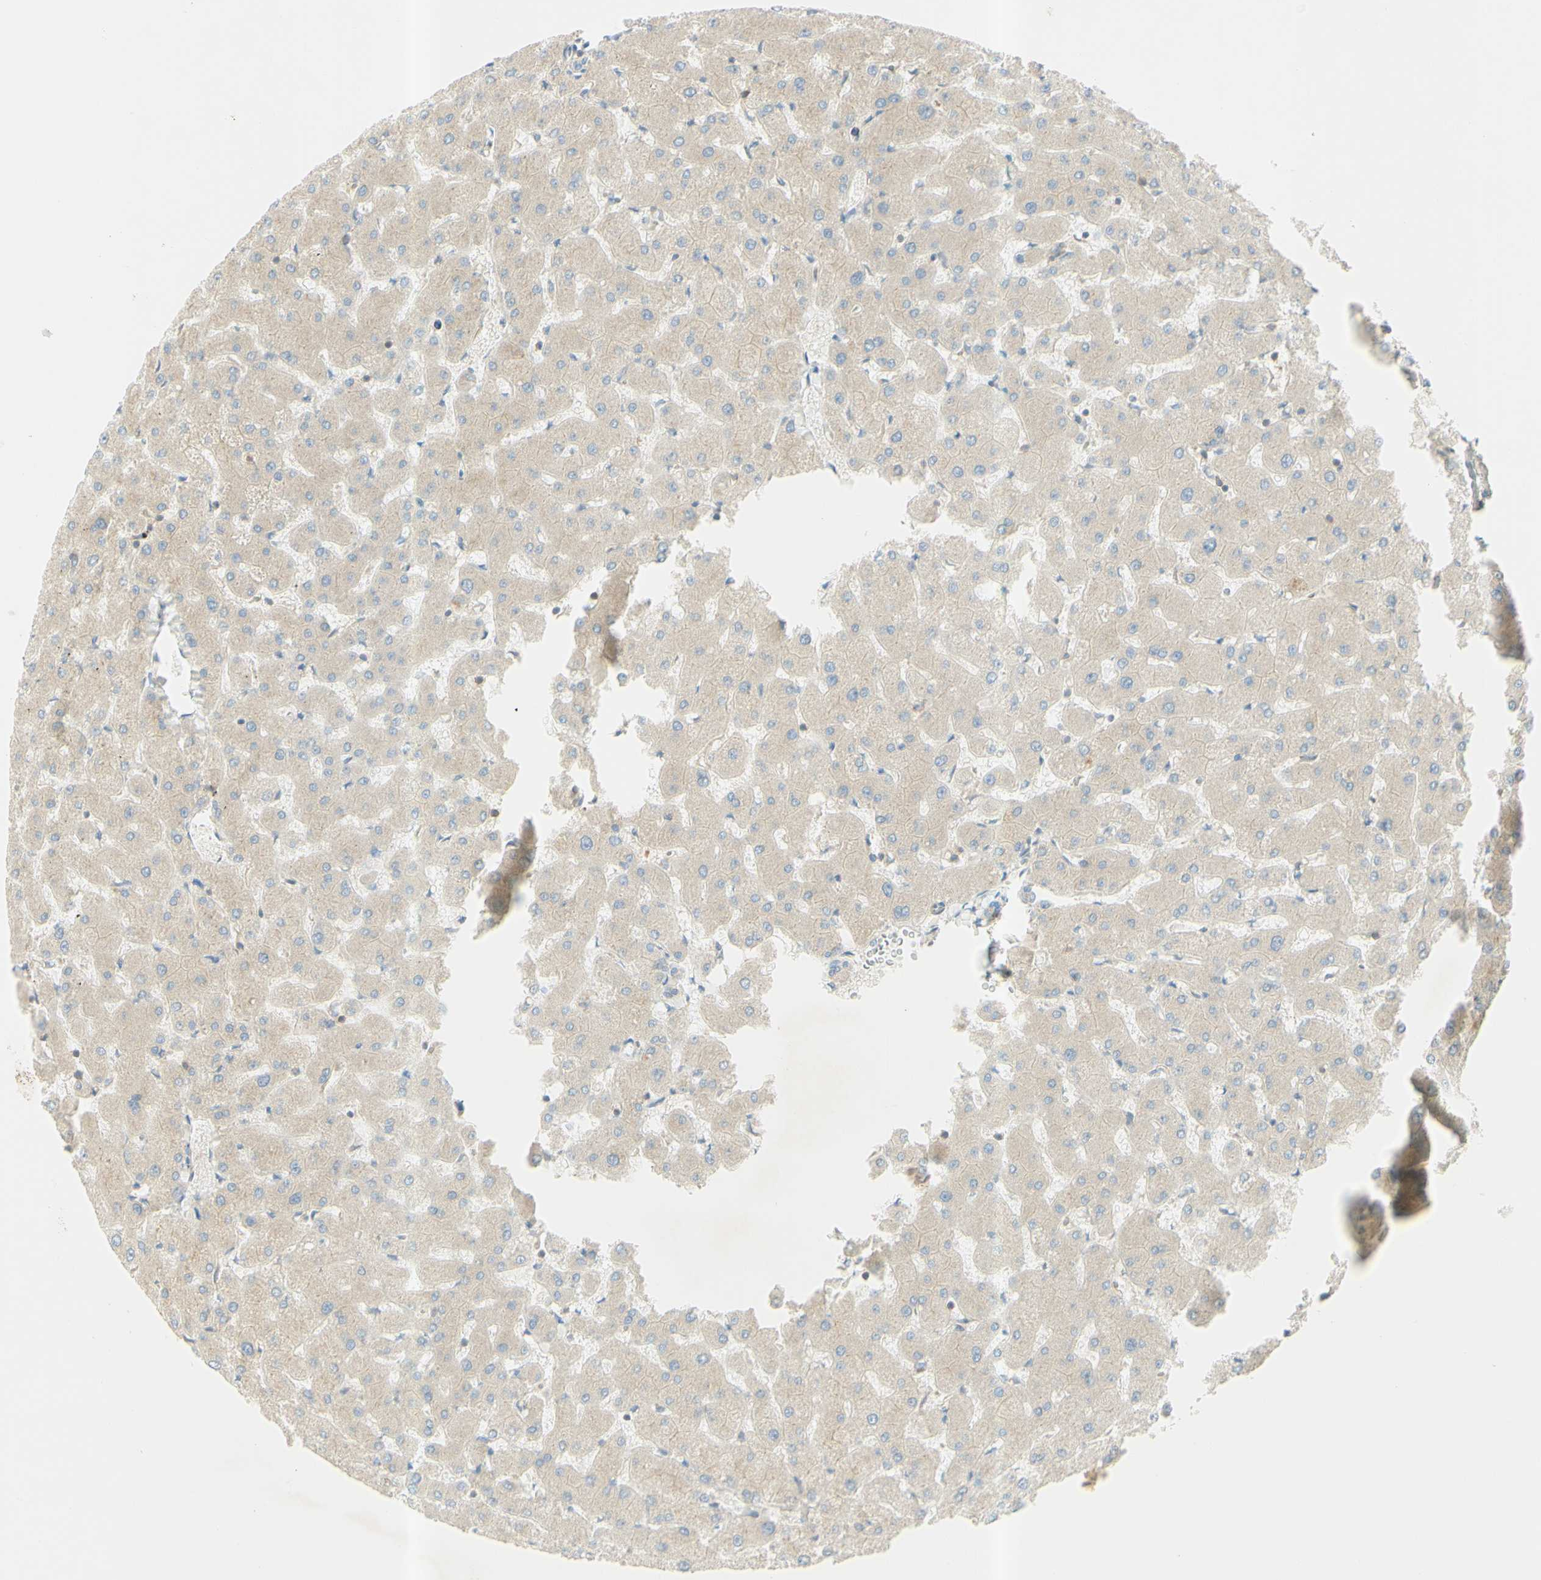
{"staining": {"intensity": "moderate", "quantity": ">75%", "location": "cytoplasmic/membranous"}, "tissue": "liver", "cell_type": "Cholangiocytes", "image_type": "normal", "snomed": [{"axis": "morphology", "description": "Normal tissue, NOS"}, {"axis": "topography", "description": "Liver"}], "caption": "Moderate cytoplasmic/membranous protein expression is appreciated in about >75% of cholangiocytes in liver. Using DAB (3,3'-diaminobenzidine) (brown) and hematoxylin (blue) stains, captured at high magnification using brightfield microscopy.", "gene": "IKBKG", "patient": {"sex": "female", "age": 63}}